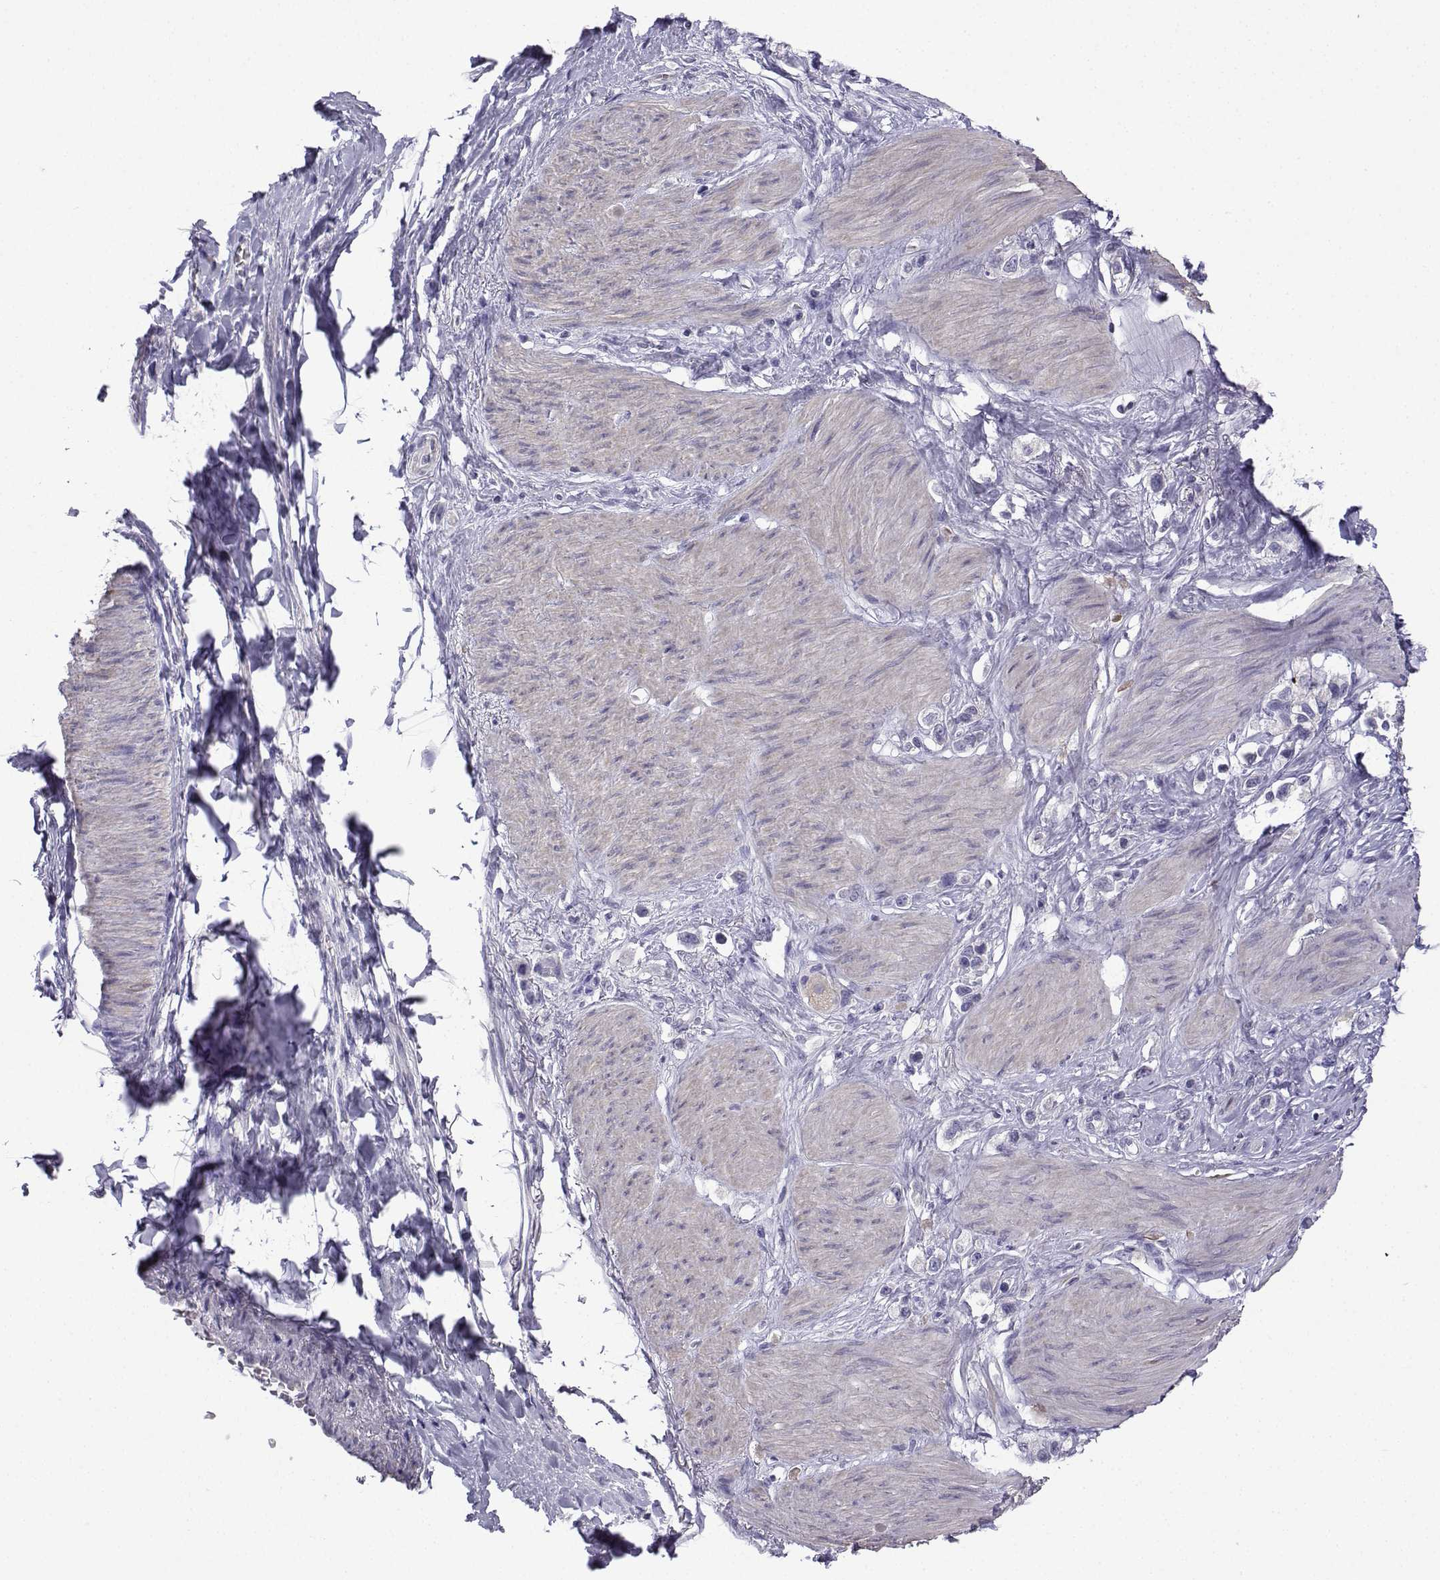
{"staining": {"intensity": "negative", "quantity": "none", "location": "none"}, "tissue": "stomach cancer", "cell_type": "Tumor cells", "image_type": "cancer", "snomed": [{"axis": "morphology", "description": "Normal tissue, NOS"}, {"axis": "morphology", "description": "Adenocarcinoma, NOS"}, {"axis": "morphology", "description": "Adenocarcinoma, High grade"}, {"axis": "topography", "description": "Stomach, upper"}, {"axis": "topography", "description": "Stomach"}], "caption": "Immunohistochemistry histopathology image of neoplastic tissue: adenocarcinoma (high-grade) (stomach) stained with DAB (3,3'-diaminobenzidine) displays no significant protein positivity in tumor cells. The staining was performed using DAB to visualize the protein expression in brown, while the nuclei were stained in blue with hematoxylin (Magnification: 20x).", "gene": "SPACA7", "patient": {"sex": "female", "age": 65}}